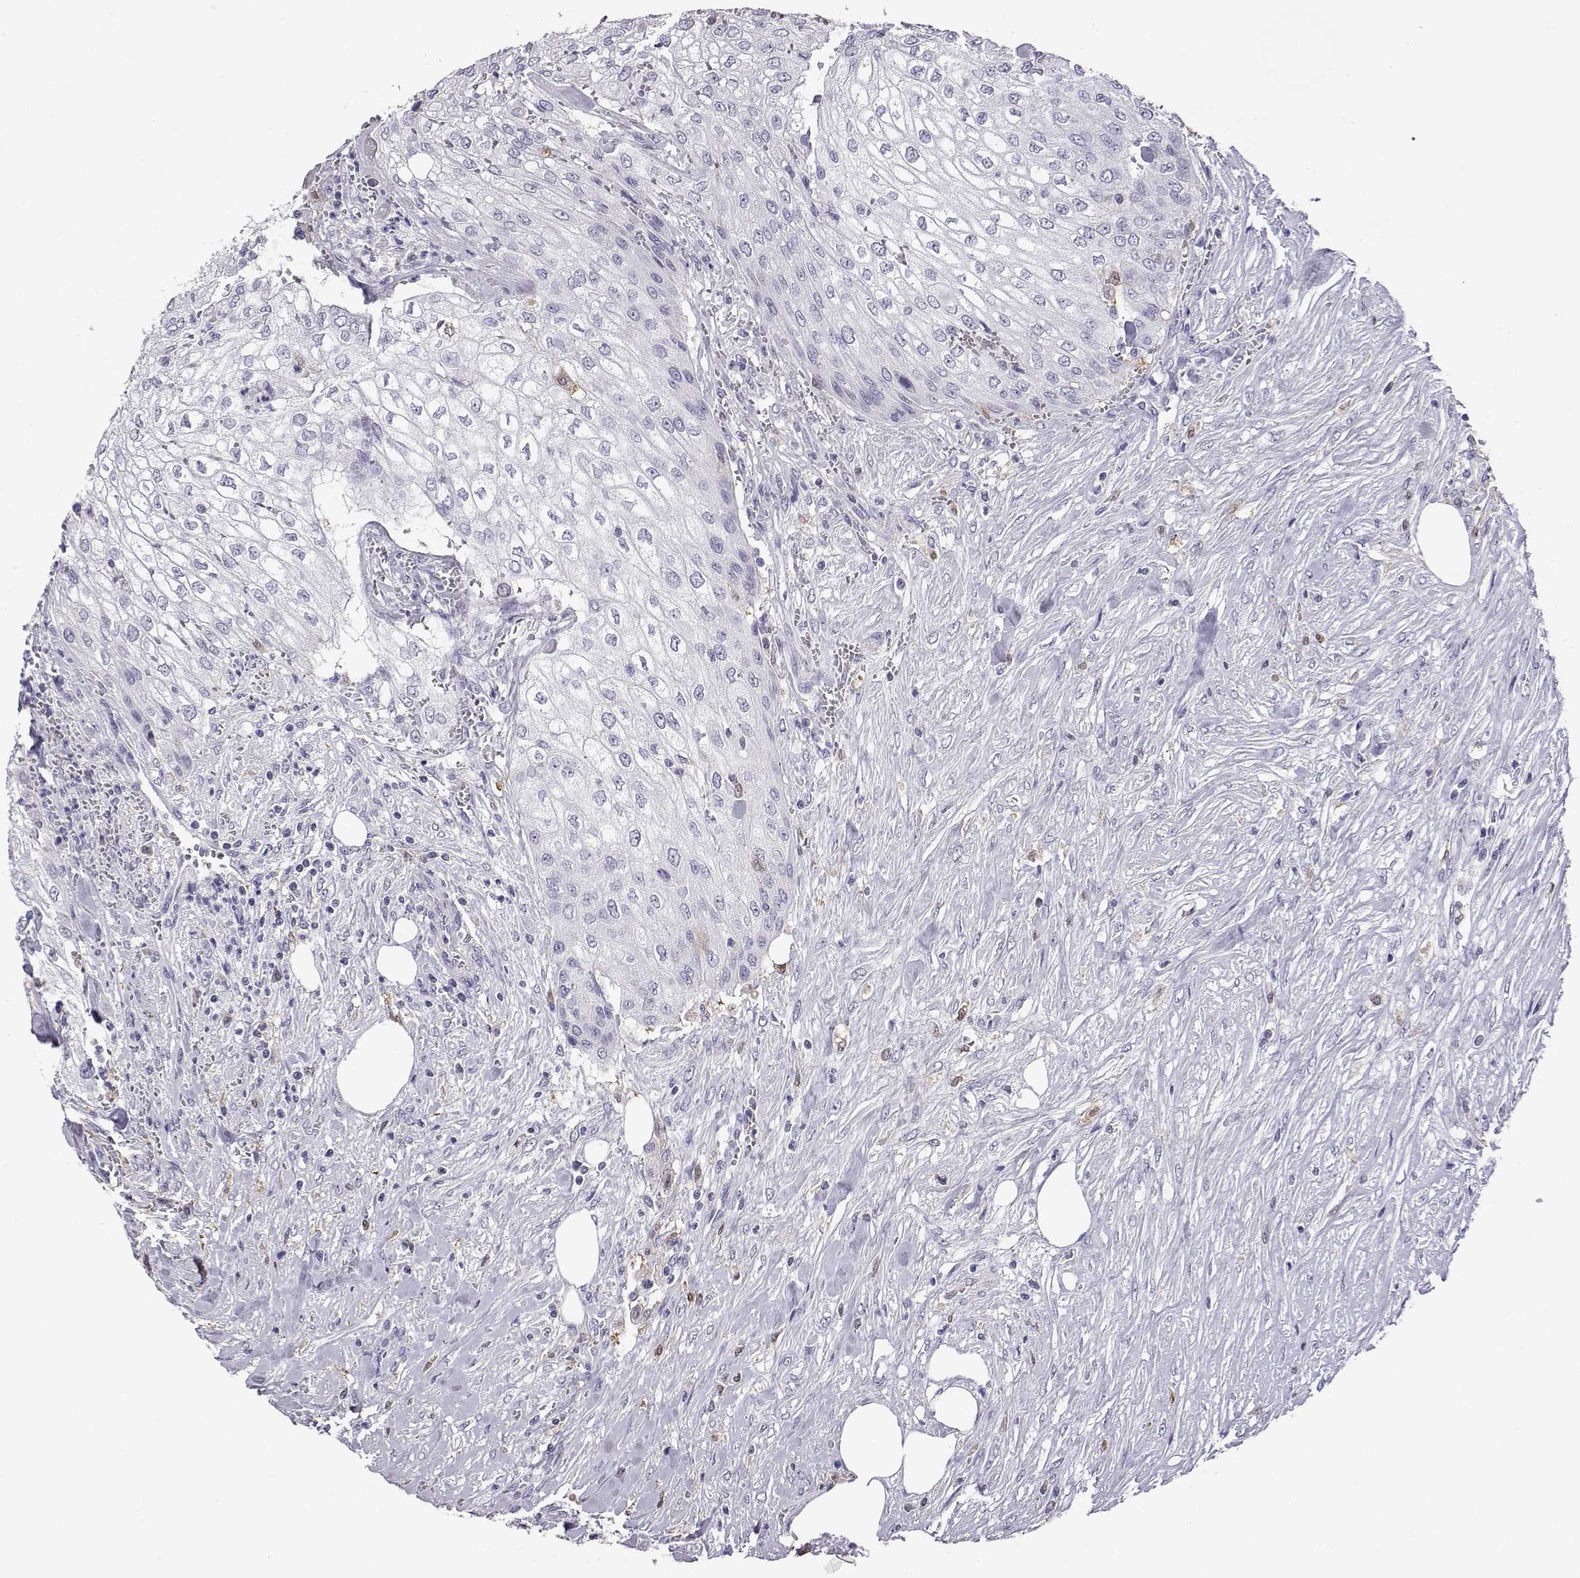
{"staining": {"intensity": "negative", "quantity": "none", "location": "none"}, "tissue": "urothelial cancer", "cell_type": "Tumor cells", "image_type": "cancer", "snomed": [{"axis": "morphology", "description": "Urothelial carcinoma, High grade"}, {"axis": "topography", "description": "Urinary bladder"}], "caption": "High power microscopy photomicrograph of an immunohistochemistry micrograph of urothelial carcinoma (high-grade), revealing no significant positivity in tumor cells.", "gene": "AKR1B1", "patient": {"sex": "male", "age": 62}}